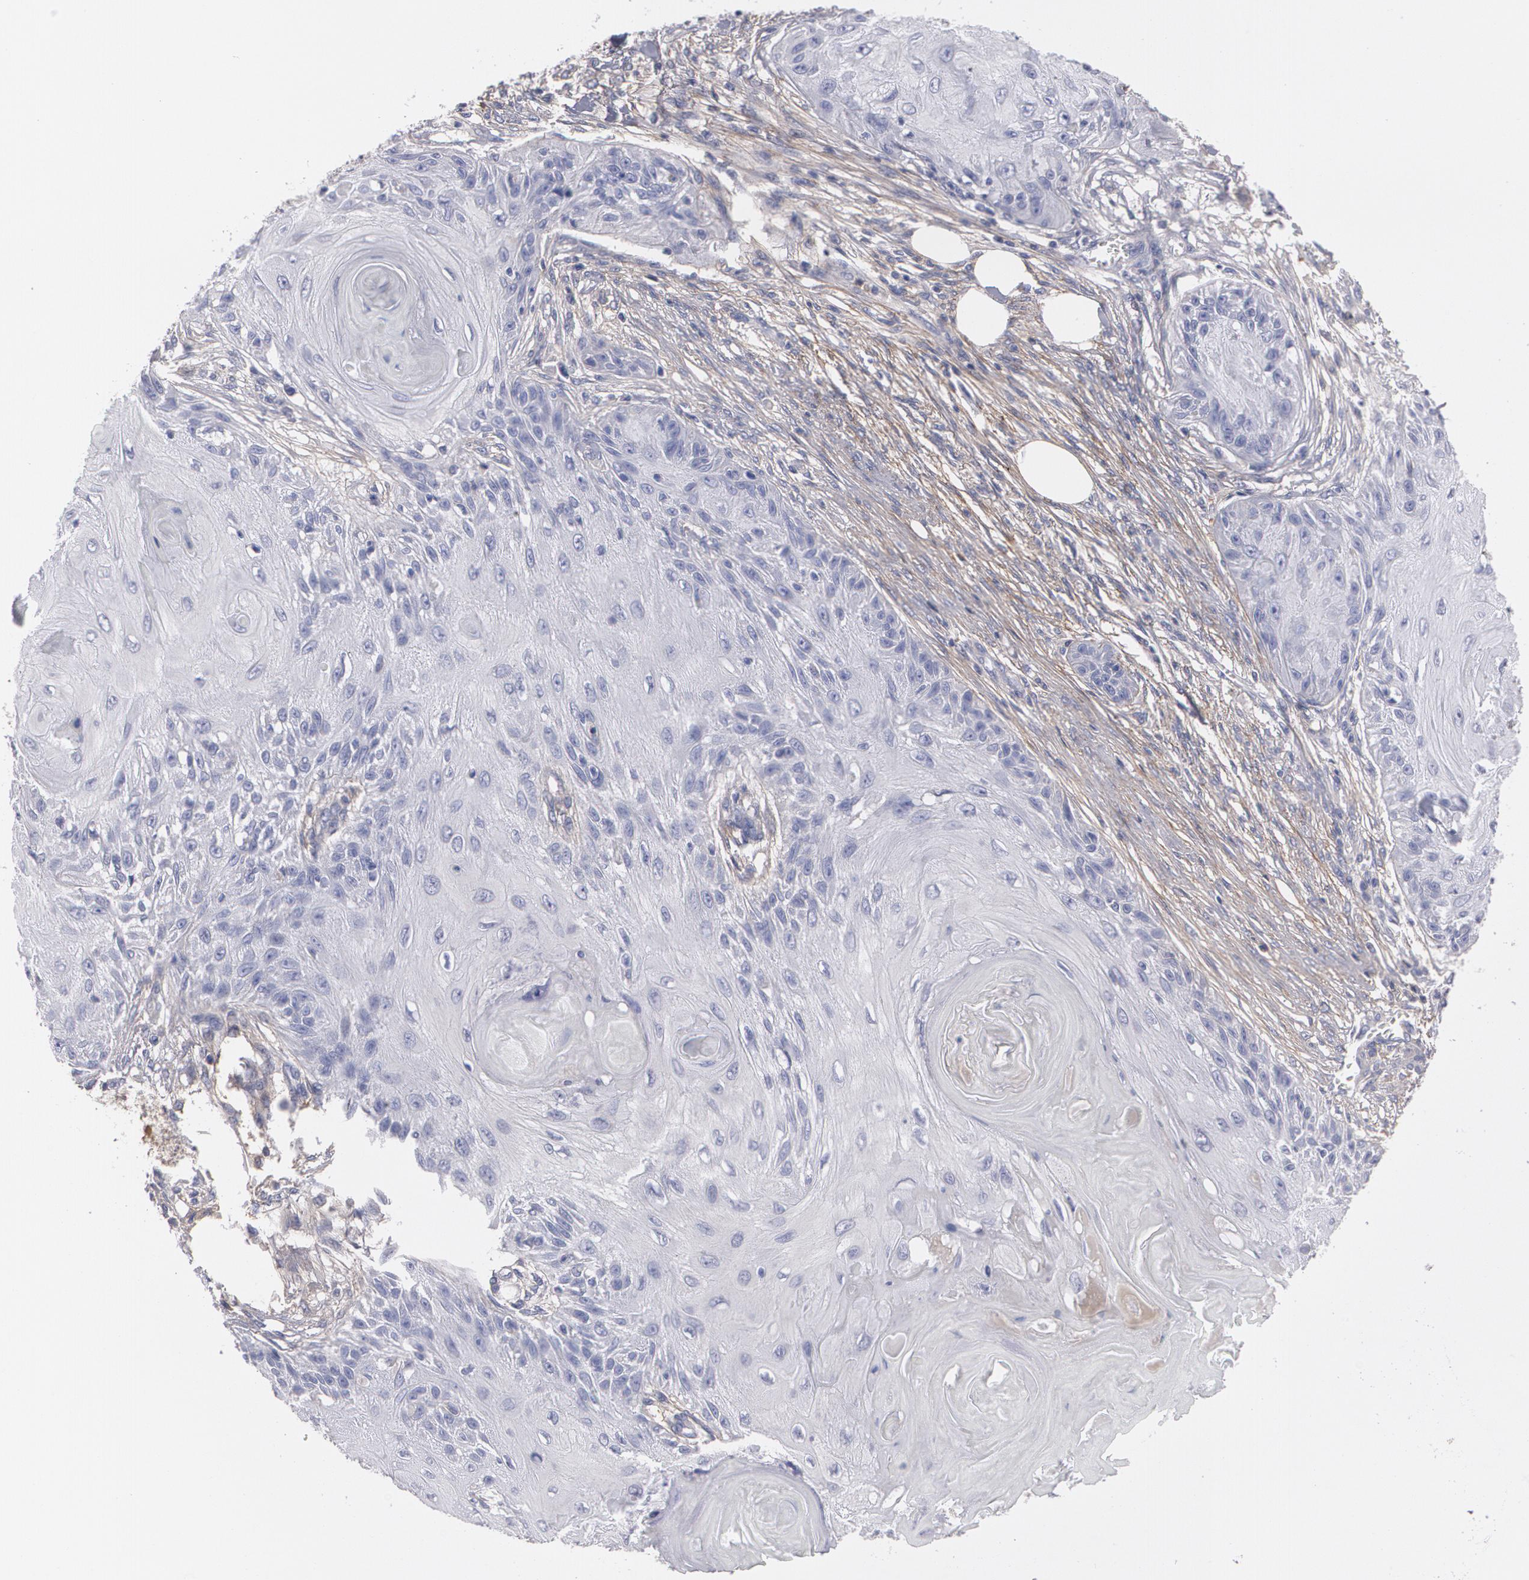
{"staining": {"intensity": "negative", "quantity": "none", "location": "none"}, "tissue": "skin cancer", "cell_type": "Tumor cells", "image_type": "cancer", "snomed": [{"axis": "morphology", "description": "Squamous cell carcinoma, NOS"}, {"axis": "topography", "description": "Skin"}], "caption": "This is an immunohistochemistry (IHC) histopathology image of skin cancer (squamous cell carcinoma). There is no expression in tumor cells.", "gene": "FBLN1", "patient": {"sex": "female", "age": 88}}